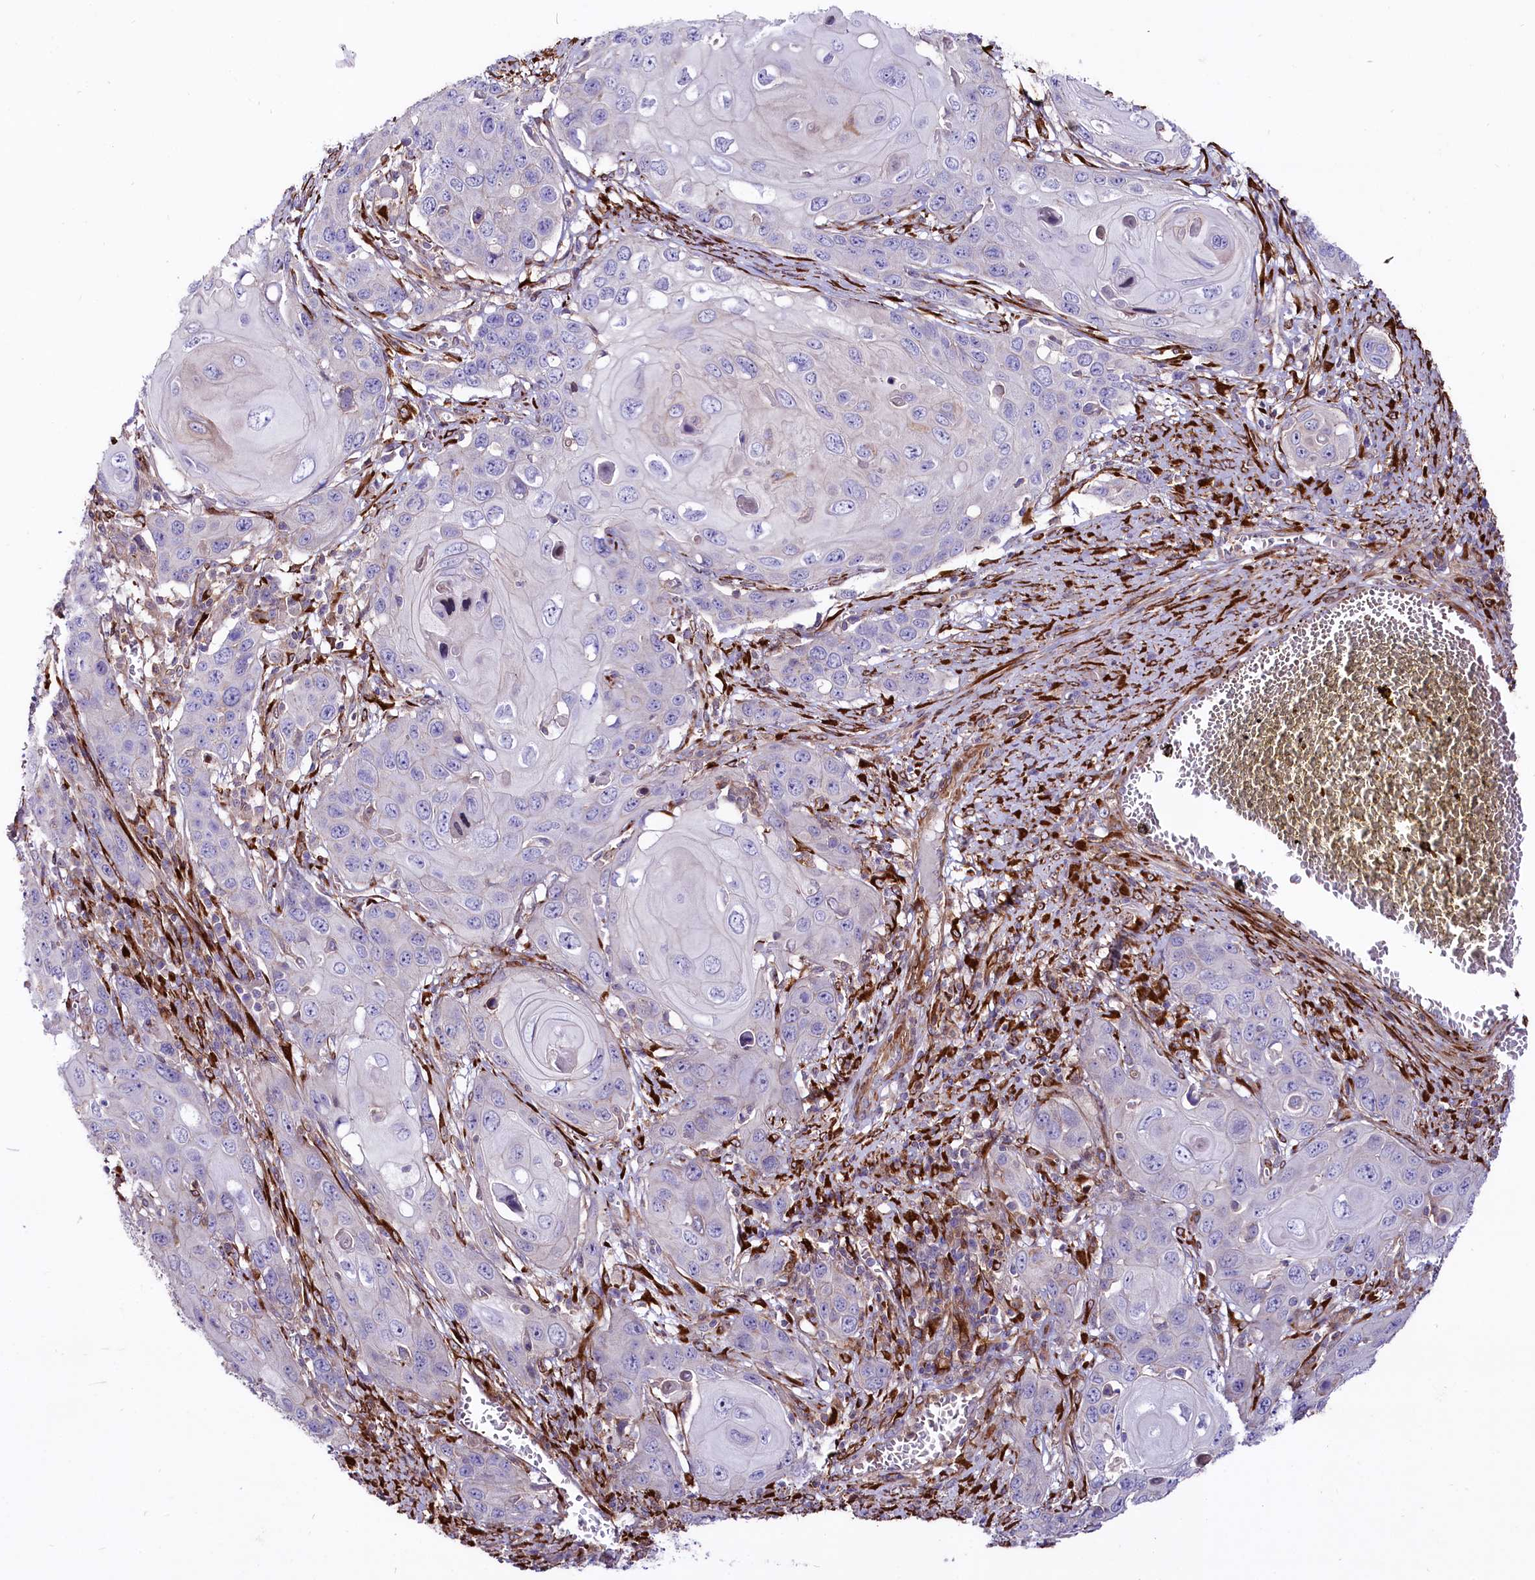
{"staining": {"intensity": "negative", "quantity": "none", "location": "none"}, "tissue": "skin cancer", "cell_type": "Tumor cells", "image_type": "cancer", "snomed": [{"axis": "morphology", "description": "Squamous cell carcinoma, NOS"}, {"axis": "topography", "description": "Skin"}], "caption": "A photomicrograph of skin cancer stained for a protein exhibits no brown staining in tumor cells.", "gene": "FCHSD2", "patient": {"sex": "male", "age": 55}}